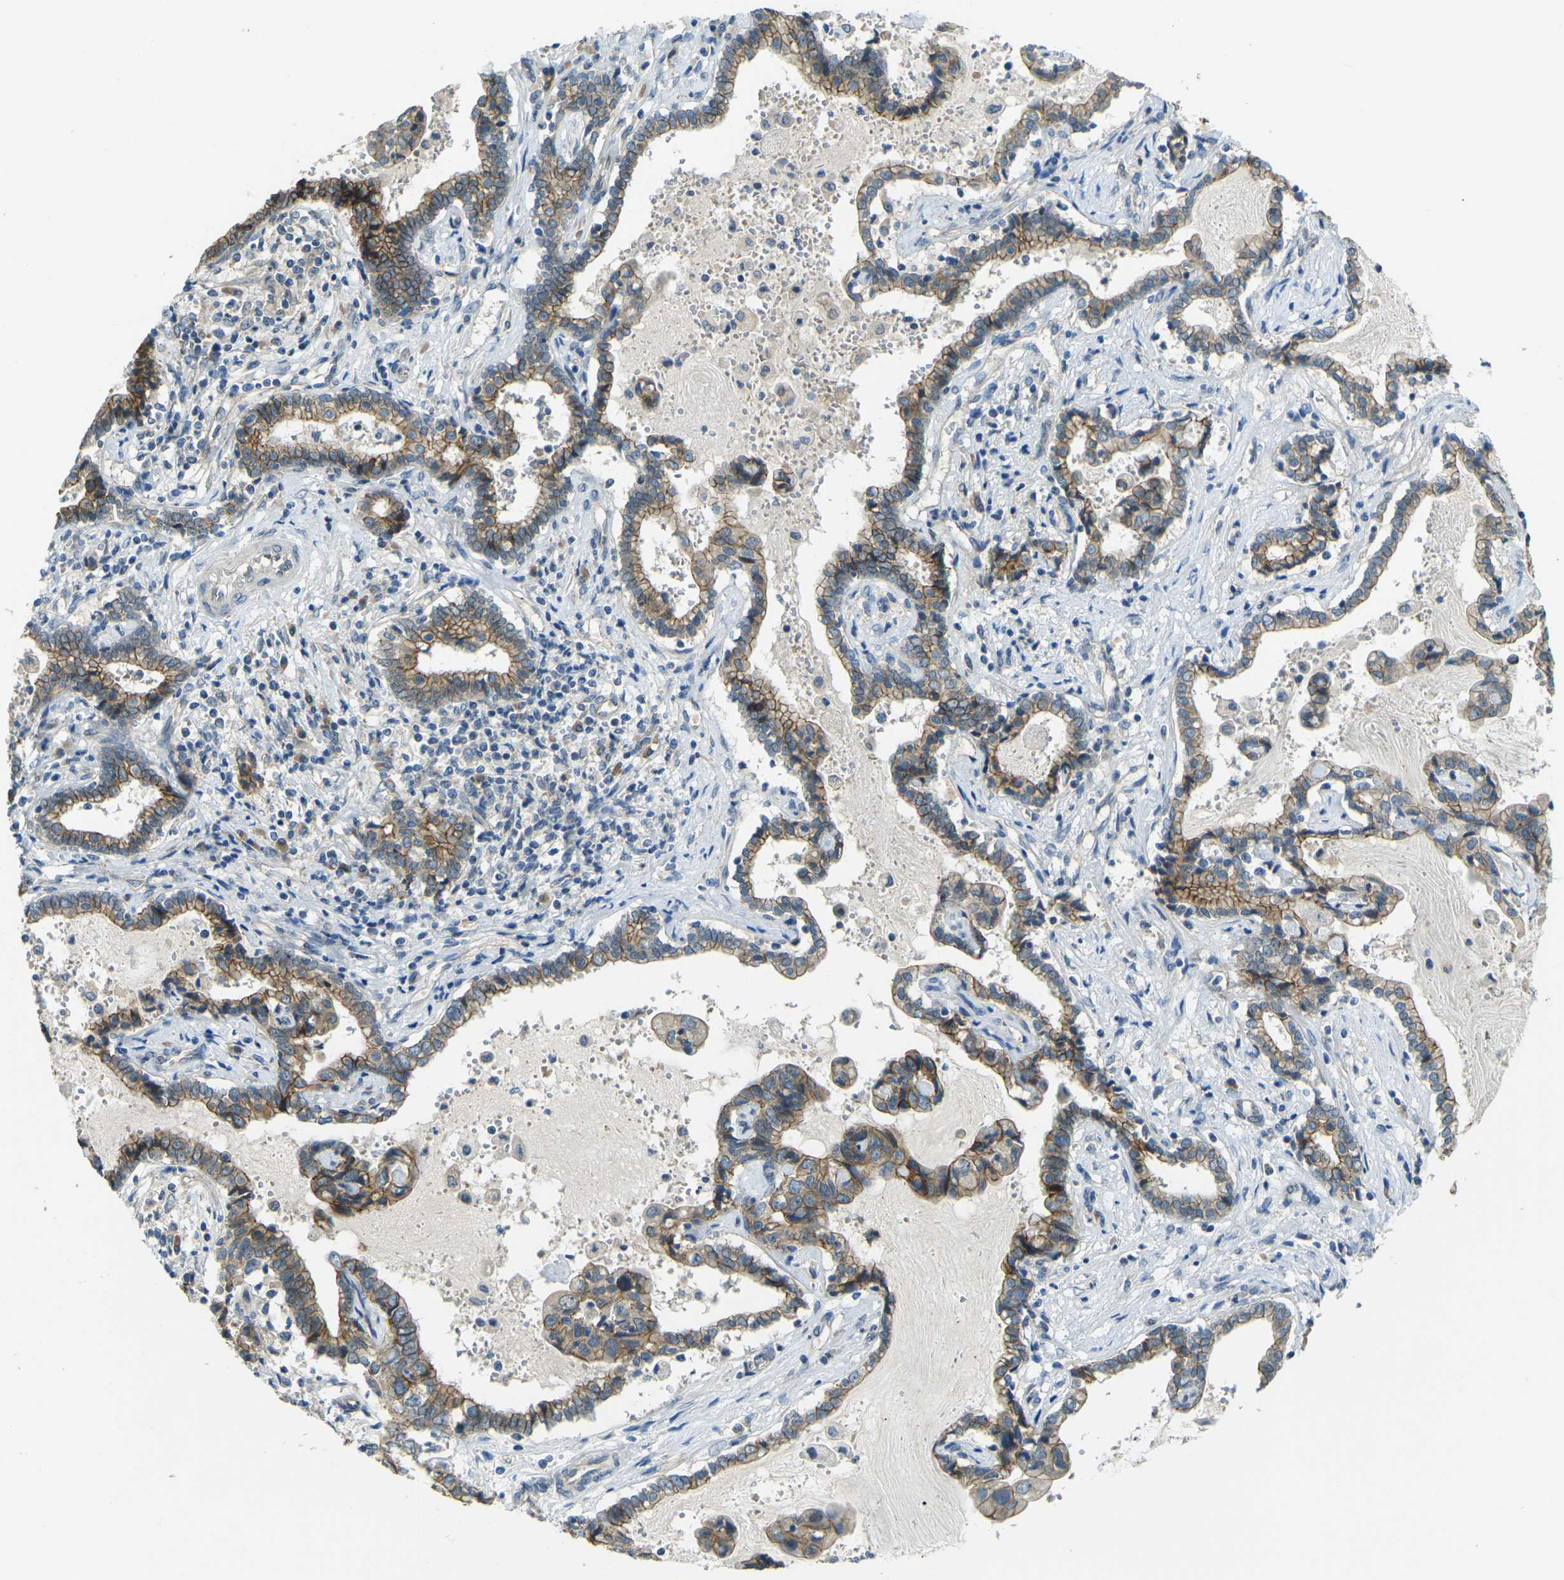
{"staining": {"intensity": "moderate", "quantity": ">75%", "location": "cytoplasmic/membranous"}, "tissue": "liver cancer", "cell_type": "Tumor cells", "image_type": "cancer", "snomed": [{"axis": "morphology", "description": "Cholangiocarcinoma"}, {"axis": "topography", "description": "Liver"}], "caption": "This photomicrograph shows liver cancer stained with immunohistochemistry (IHC) to label a protein in brown. The cytoplasmic/membranous of tumor cells show moderate positivity for the protein. Nuclei are counter-stained blue.", "gene": "RHBDD1", "patient": {"sex": "male", "age": 57}}